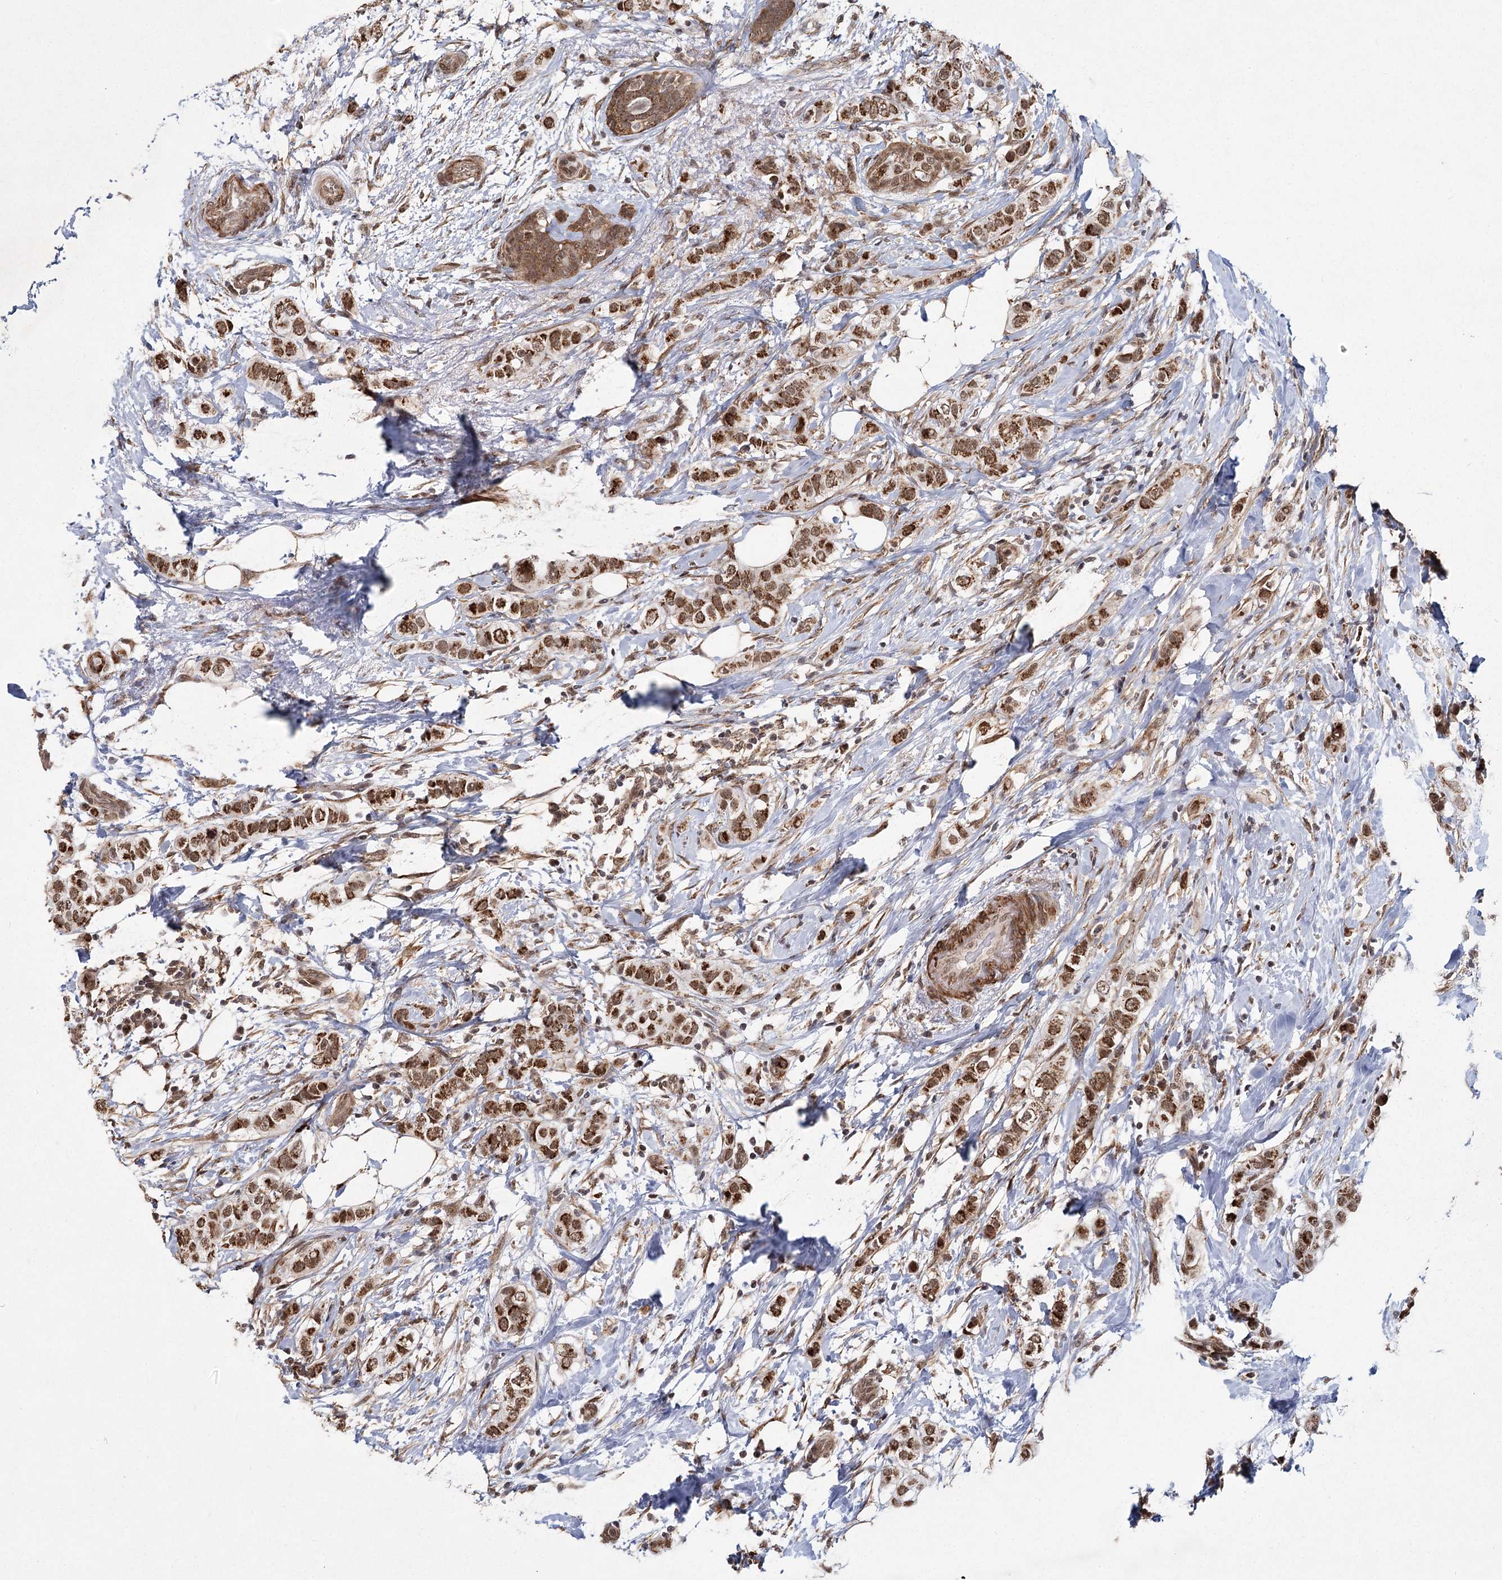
{"staining": {"intensity": "moderate", "quantity": ">75%", "location": "cytoplasmic/membranous,nuclear"}, "tissue": "breast cancer", "cell_type": "Tumor cells", "image_type": "cancer", "snomed": [{"axis": "morphology", "description": "Lobular carcinoma"}, {"axis": "topography", "description": "Breast"}], "caption": "Moderate cytoplasmic/membranous and nuclear expression for a protein is seen in about >75% of tumor cells of lobular carcinoma (breast) using immunohistochemistry (IHC).", "gene": "ZCCHC24", "patient": {"sex": "female", "age": 51}}